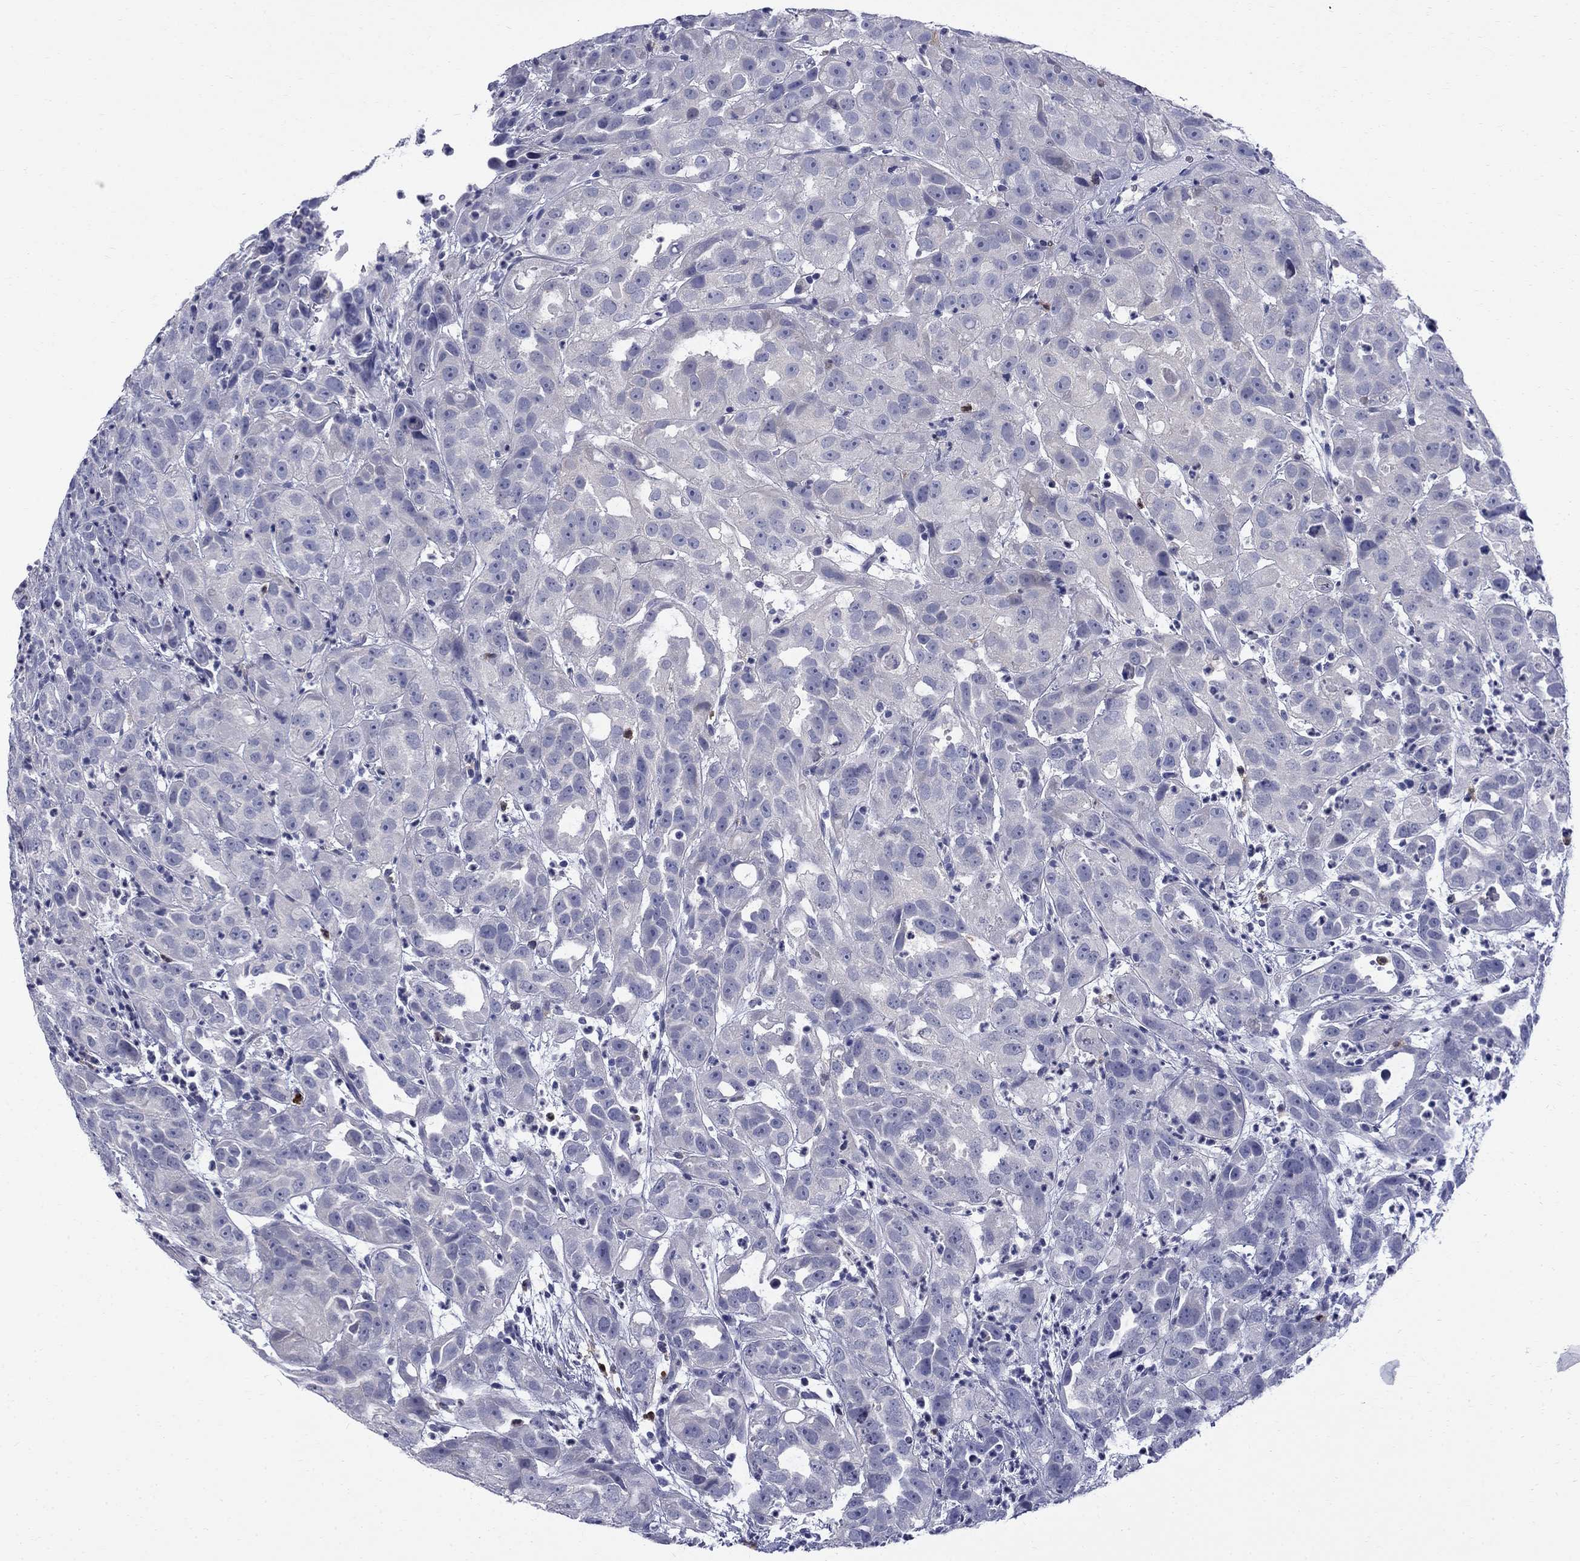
{"staining": {"intensity": "negative", "quantity": "none", "location": "none"}, "tissue": "urothelial cancer", "cell_type": "Tumor cells", "image_type": "cancer", "snomed": [{"axis": "morphology", "description": "Urothelial carcinoma, High grade"}, {"axis": "topography", "description": "Urinary bladder"}], "caption": "This is an immunohistochemistry image of human urothelial cancer. There is no positivity in tumor cells.", "gene": "SERPINB2", "patient": {"sex": "female", "age": 41}}